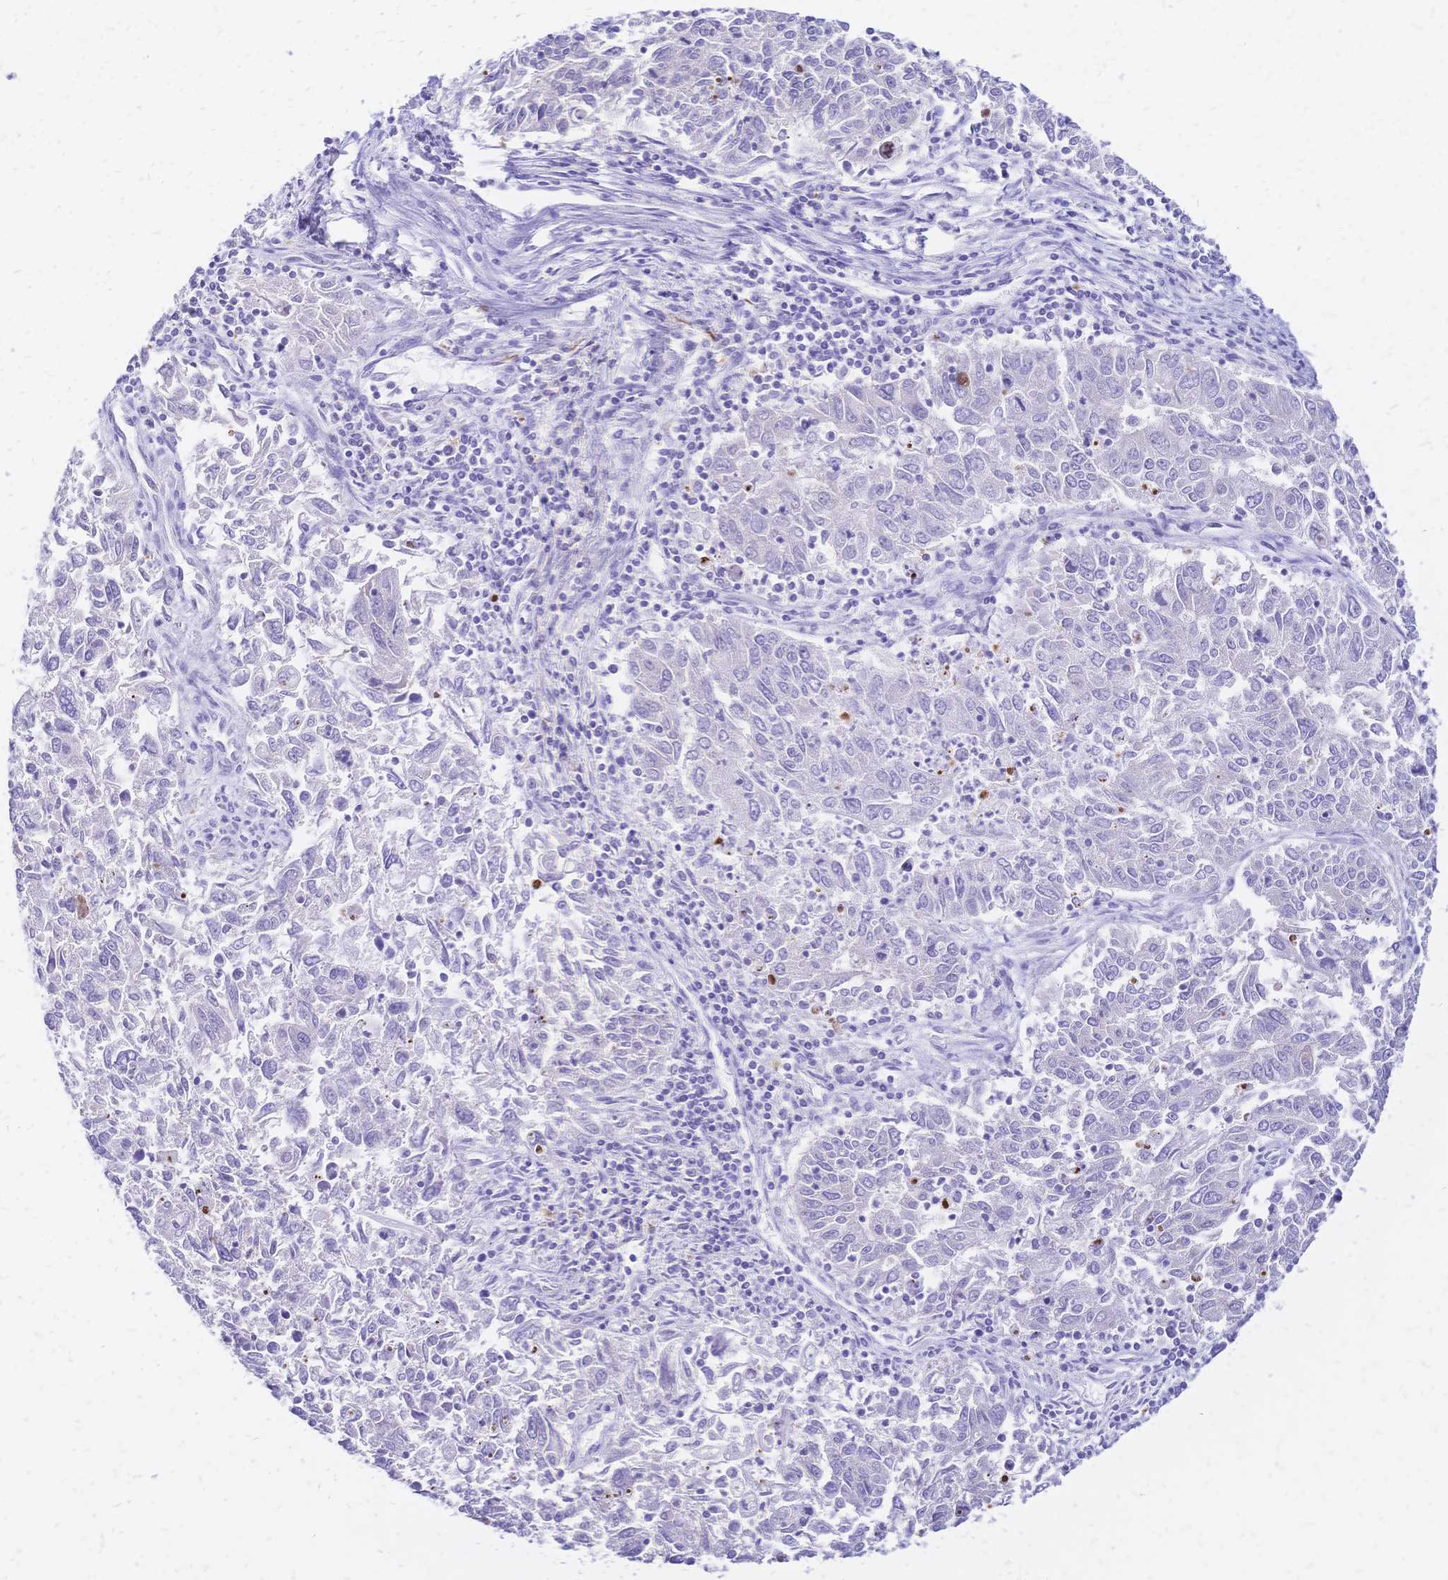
{"staining": {"intensity": "negative", "quantity": "none", "location": "none"}, "tissue": "endometrial cancer", "cell_type": "Tumor cells", "image_type": "cancer", "snomed": [{"axis": "morphology", "description": "Adenocarcinoma, NOS"}, {"axis": "topography", "description": "Endometrium"}], "caption": "This is an immunohistochemistry (IHC) photomicrograph of human endometrial cancer (adenocarcinoma). There is no expression in tumor cells.", "gene": "GRB7", "patient": {"sex": "female", "age": 42}}